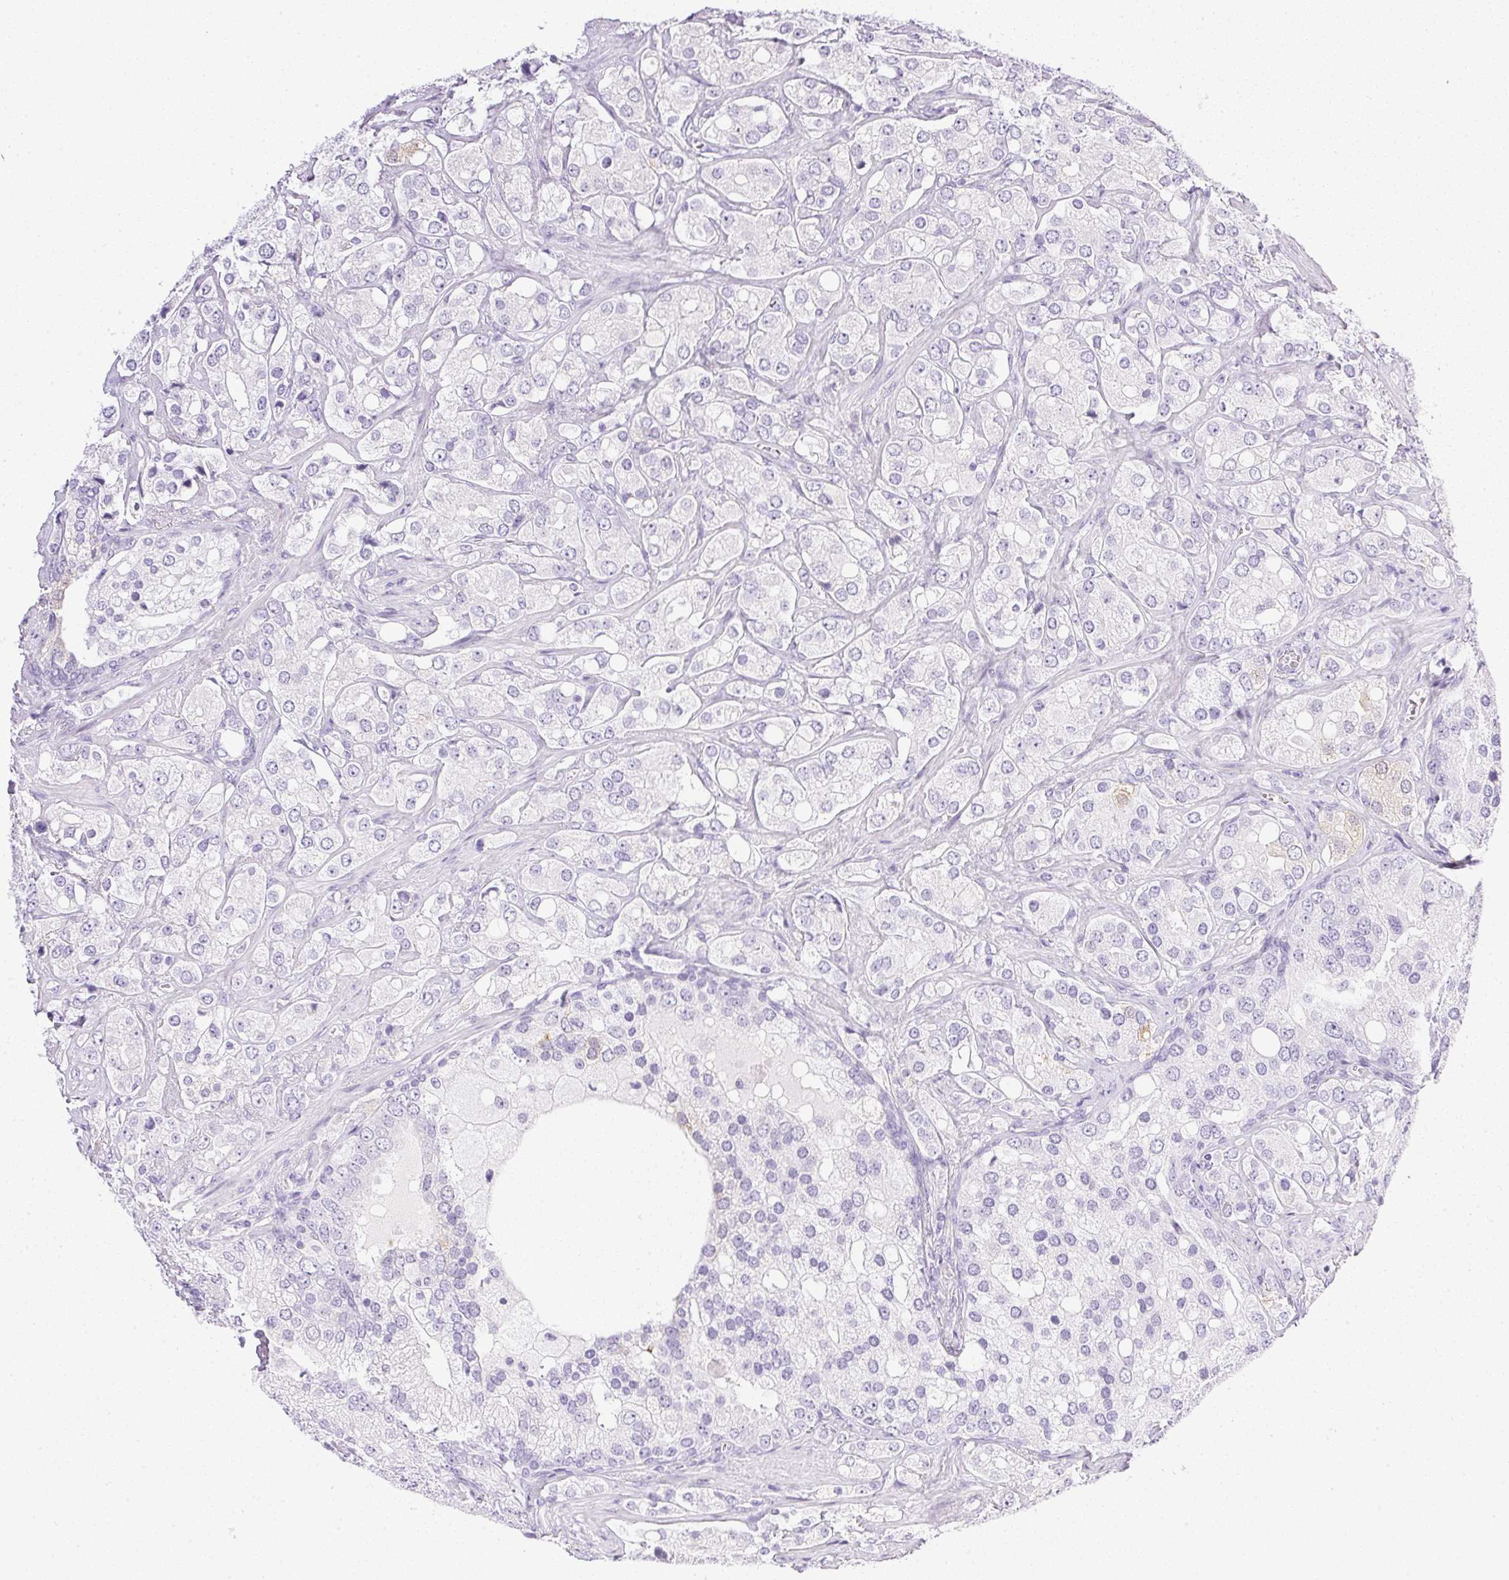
{"staining": {"intensity": "negative", "quantity": "none", "location": "none"}, "tissue": "prostate cancer", "cell_type": "Tumor cells", "image_type": "cancer", "snomed": [{"axis": "morphology", "description": "Adenocarcinoma, High grade"}, {"axis": "topography", "description": "Prostate"}], "caption": "DAB immunohistochemical staining of human prostate cancer displays no significant expression in tumor cells. The staining is performed using DAB brown chromogen with nuclei counter-stained in using hematoxylin.", "gene": "CPB1", "patient": {"sex": "male", "age": 67}}